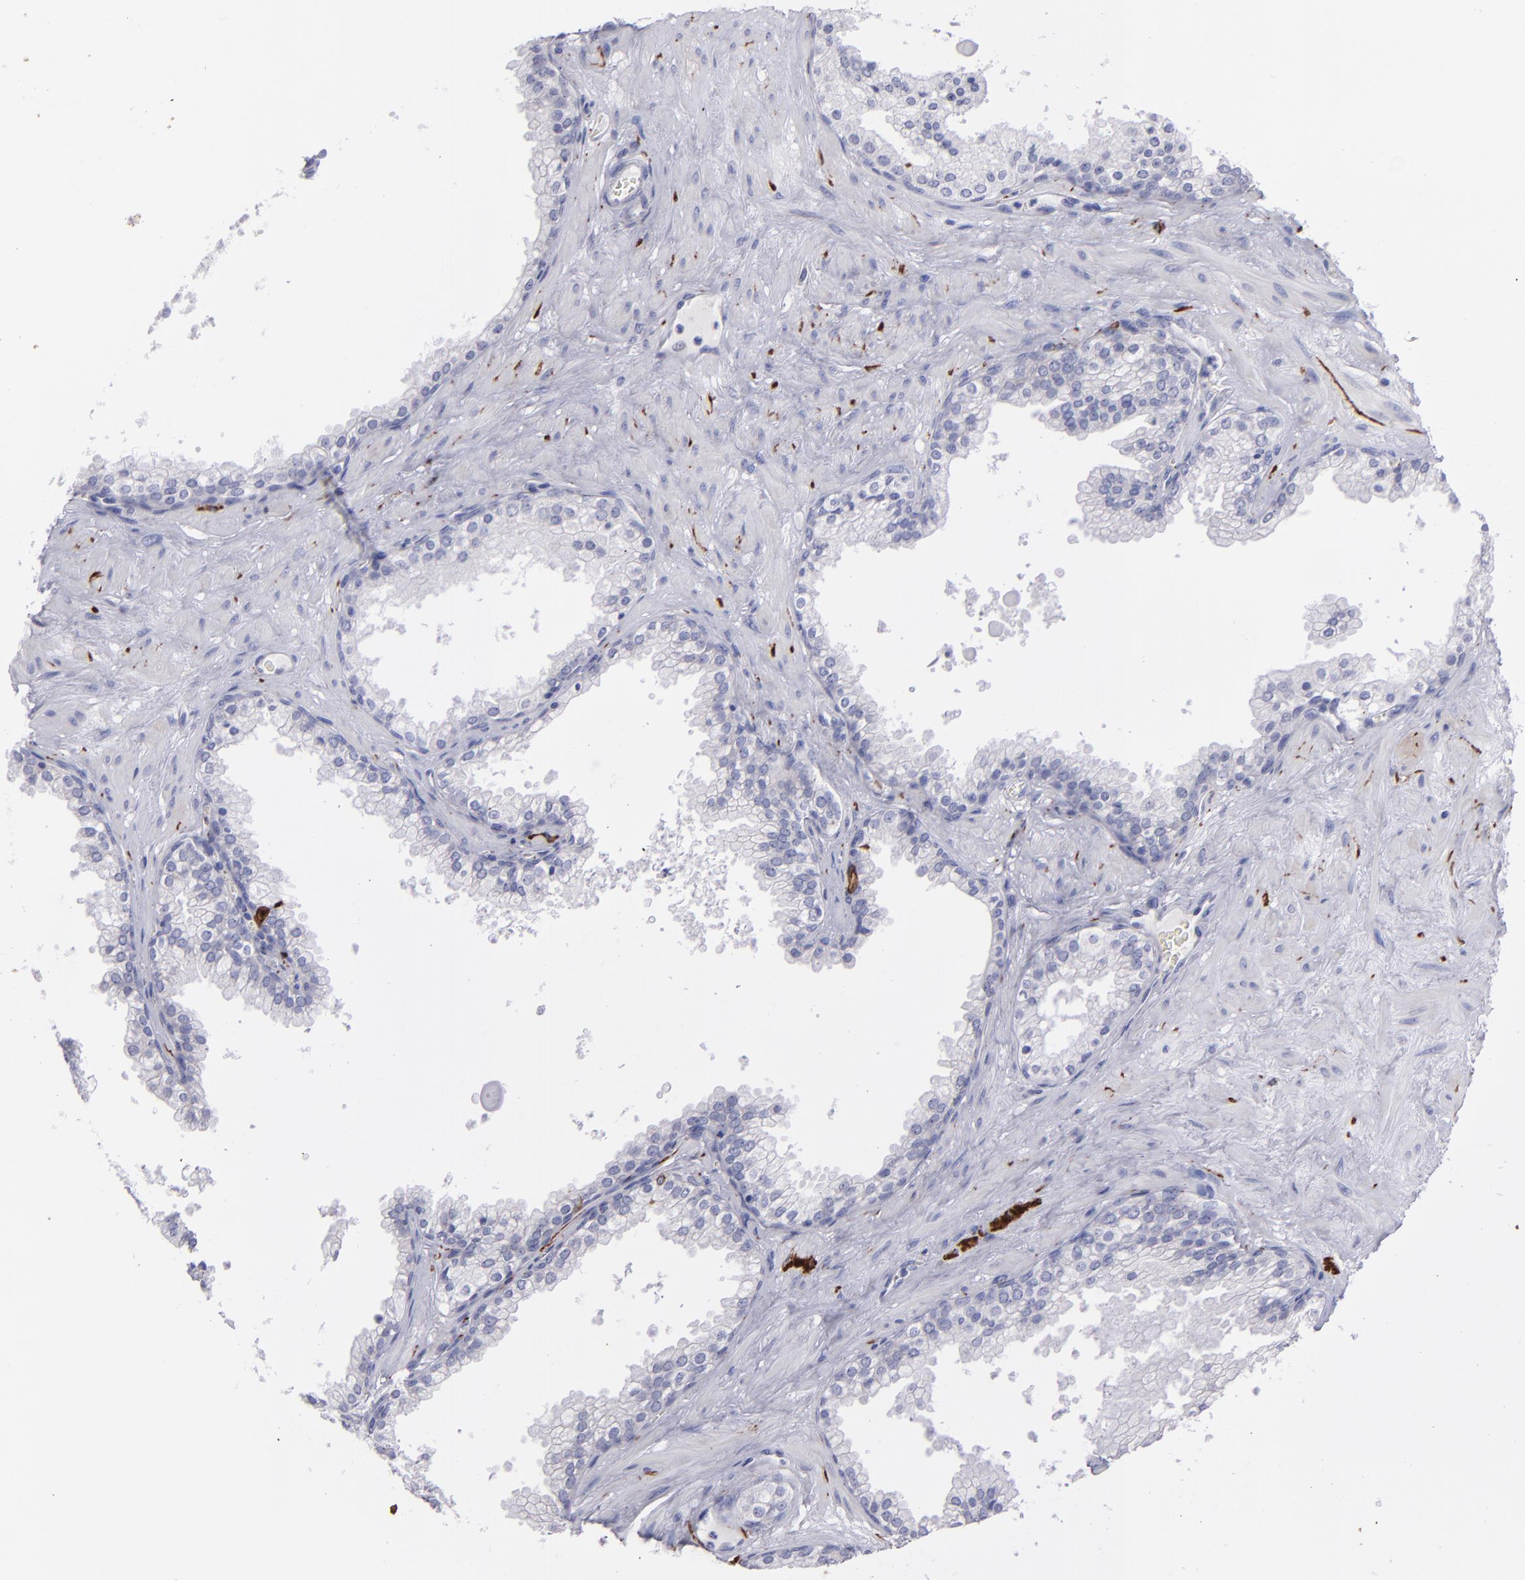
{"staining": {"intensity": "negative", "quantity": "none", "location": "none"}, "tissue": "prostate cancer", "cell_type": "Tumor cells", "image_type": "cancer", "snomed": [{"axis": "morphology", "description": "Adenocarcinoma, Medium grade"}, {"axis": "topography", "description": "Prostate"}], "caption": "Protein analysis of prostate cancer demonstrates no significant staining in tumor cells. (DAB IHC visualized using brightfield microscopy, high magnification).", "gene": "SNAP25", "patient": {"sex": "male", "age": 60}}